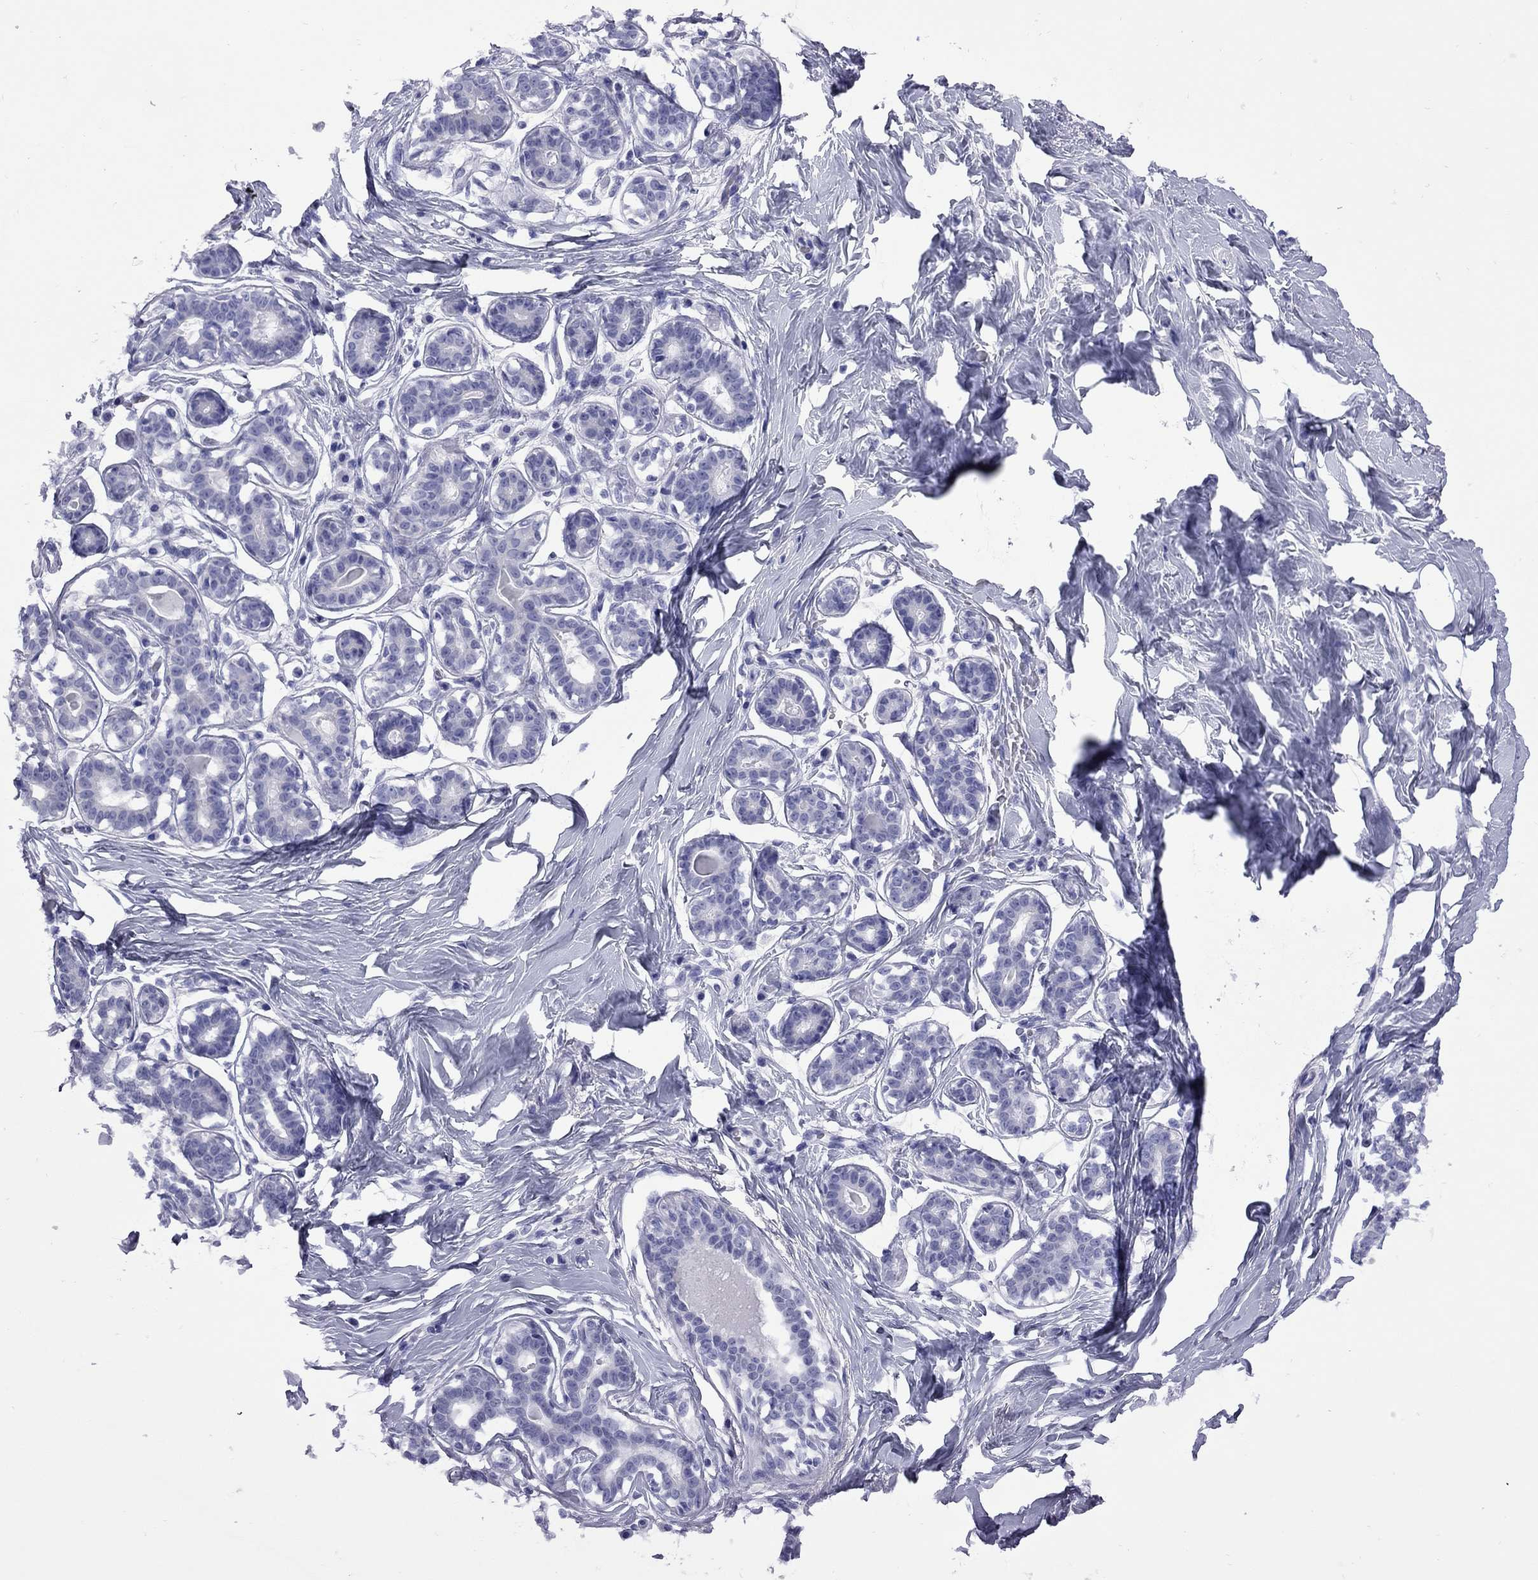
{"staining": {"intensity": "negative", "quantity": "none", "location": "none"}, "tissue": "breast", "cell_type": "Adipocytes", "image_type": "normal", "snomed": [{"axis": "morphology", "description": "Normal tissue, NOS"}, {"axis": "morphology", "description": "Lobular carcinoma, in situ"}, {"axis": "topography", "description": "Breast"}], "caption": "Immunohistochemistry (IHC) of benign human breast exhibits no expression in adipocytes. (Brightfield microscopy of DAB (3,3'-diaminobenzidine) immunohistochemistry (IHC) at high magnification).", "gene": "EPPIN", "patient": {"sex": "female", "age": 35}}